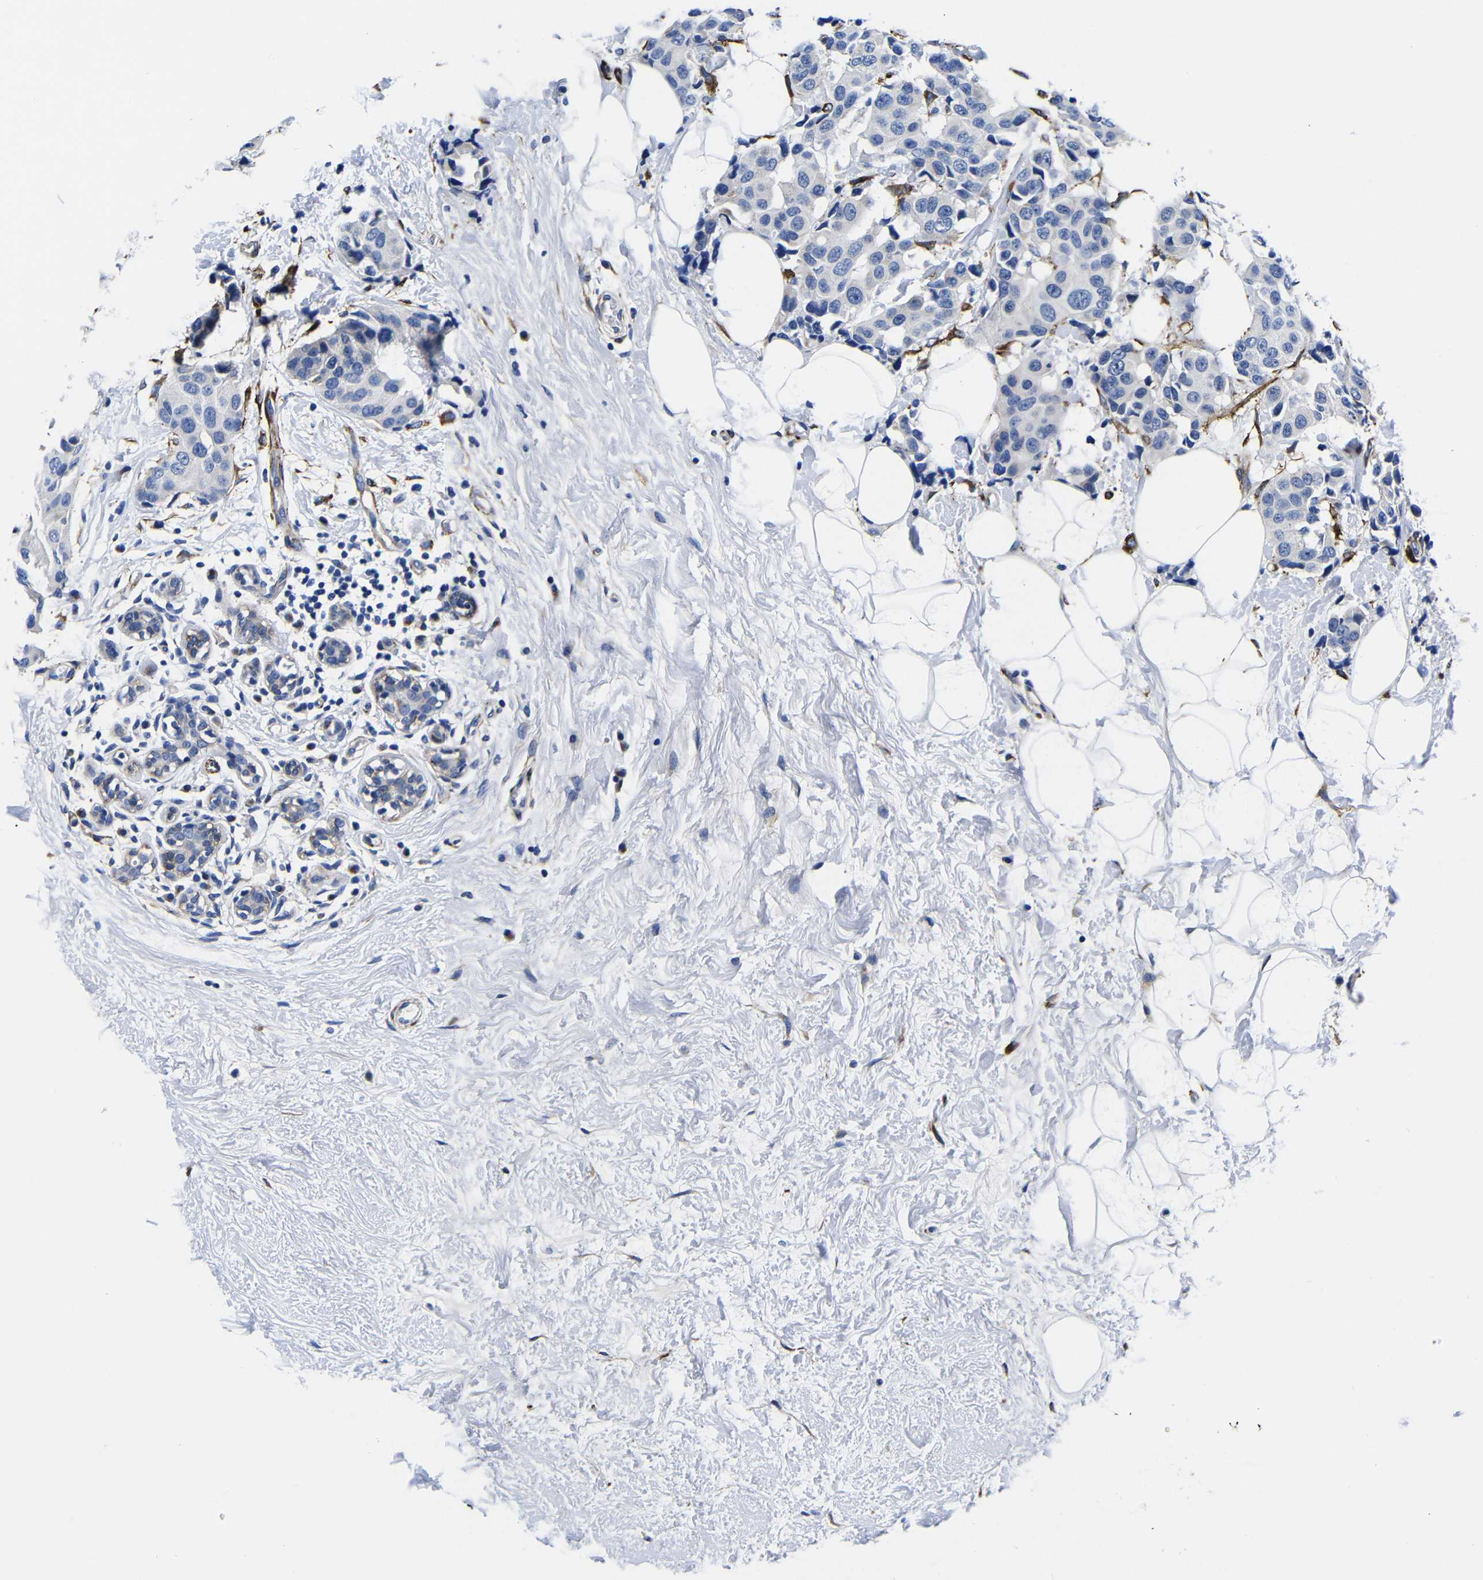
{"staining": {"intensity": "negative", "quantity": "none", "location": "none"}, "tissue": "breast cancer", "cell_type": "Tumor cells", "image_type": "cancer", "snomed": [{"axis": "morphology", "description": "Normal tissue, NOS"}, {"axis": "morphology", "description": "Duct carcinoma"}, {"axis": "topography", "description": "Breast"}], "caption": "Immunohistochemistry image of neoplastic tissue: breast cancer (invasive ductal carcinoma) stained with DAB (3,3'-diaminobenzidine) exhibits no significant protein positivity in tumor cells.", "gene": "LRIG1", "patient": {"sex": "female", "age": 39}}